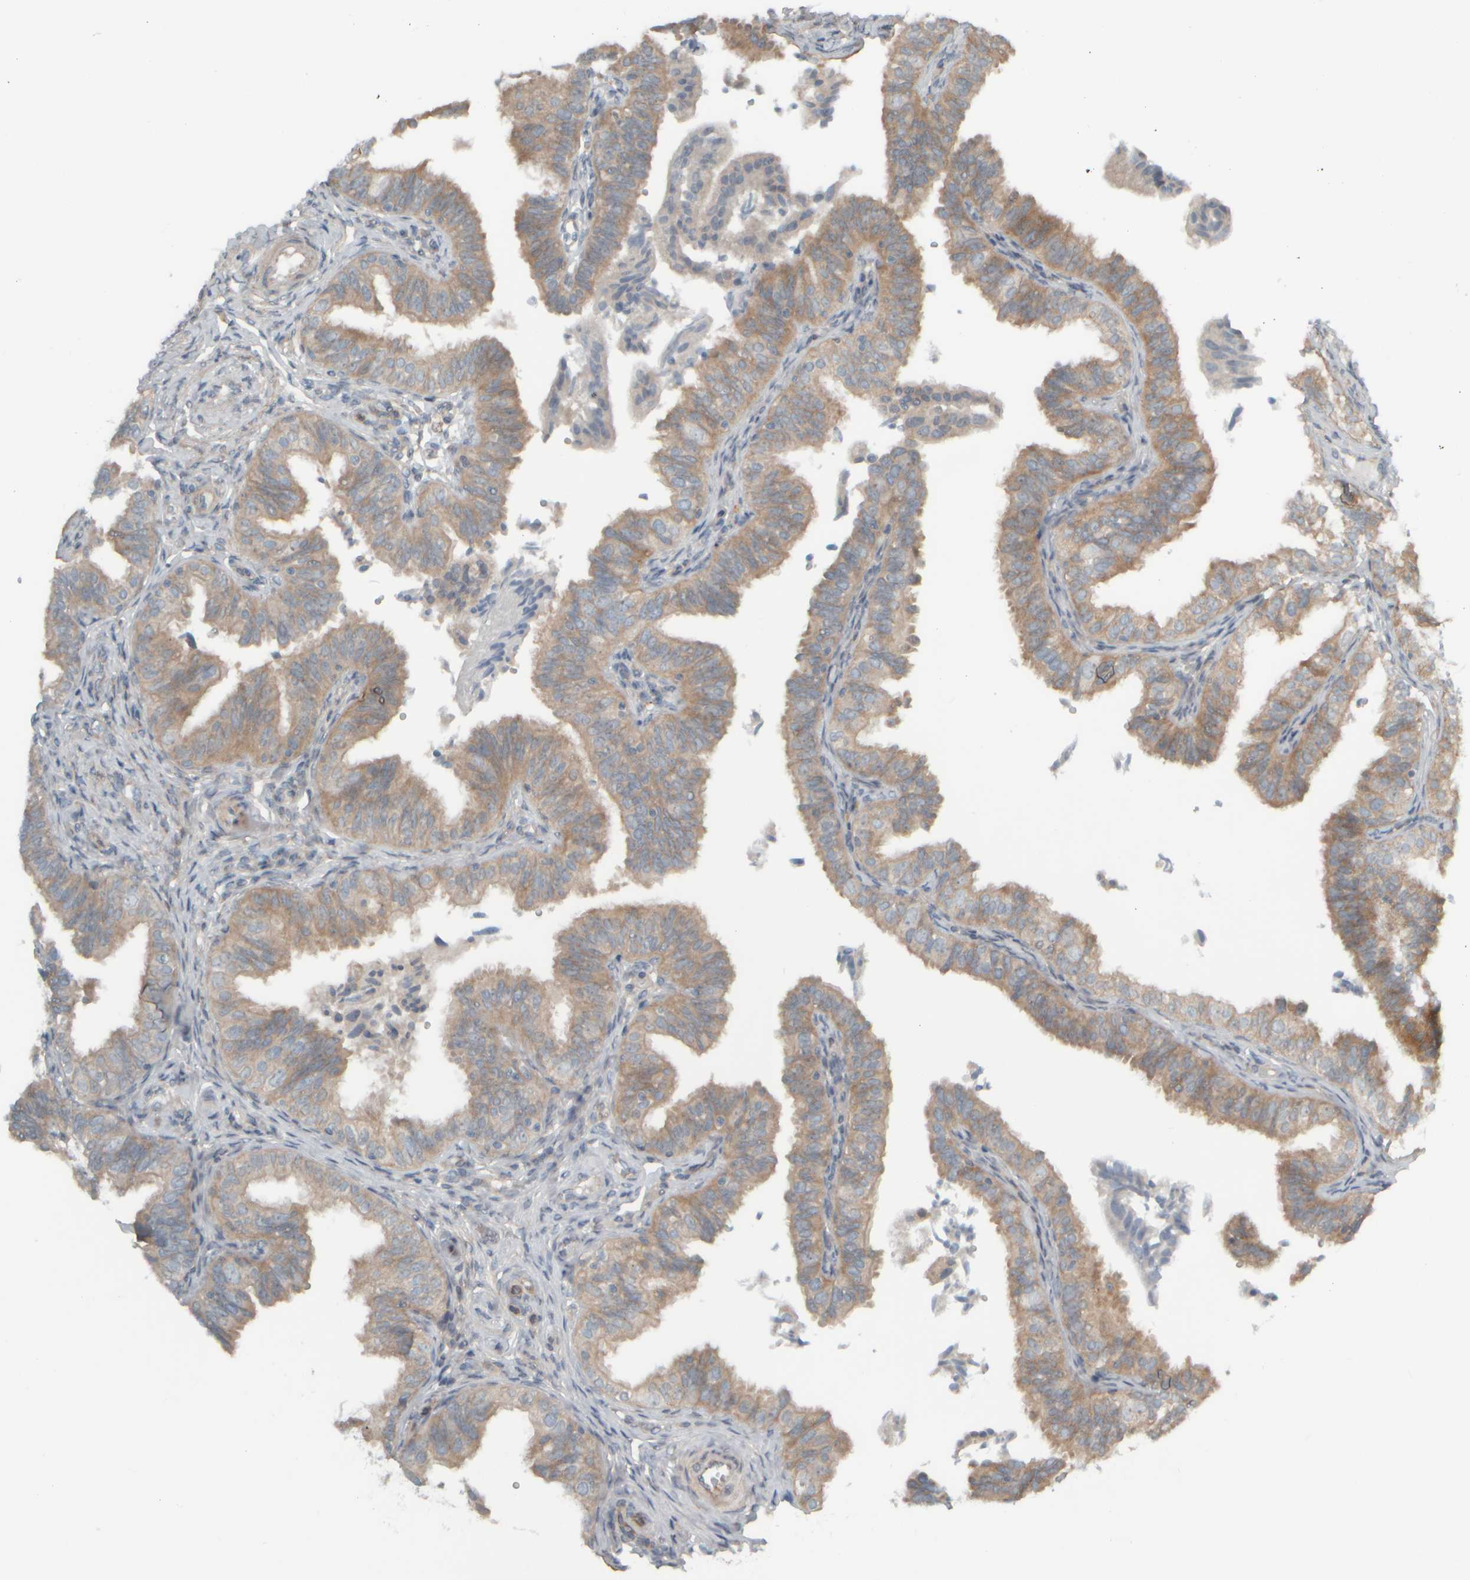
{"staining": {"intensity": "weak", "quantity": "25%-75%", "location": "cytoplasmic/membranous"}, "tissue": "fallopian tube", "cell_type": "Glandular cells", "image_type": "normal", "snomed": [{"axis": "morphology", "description": "Normal tissue, NOS"}, {"axis": "topography", "description": "Fallopian tube"}], "caption": "High-power microscopy captured an immunohistochemistry micrograph of unremarkable fallopian tube, revealing weak cytoplasmic/membranous expression in about 25%-75% of glandular cells.", "gene": "HGS", "patient": {"sex": "female", "age": 35}}